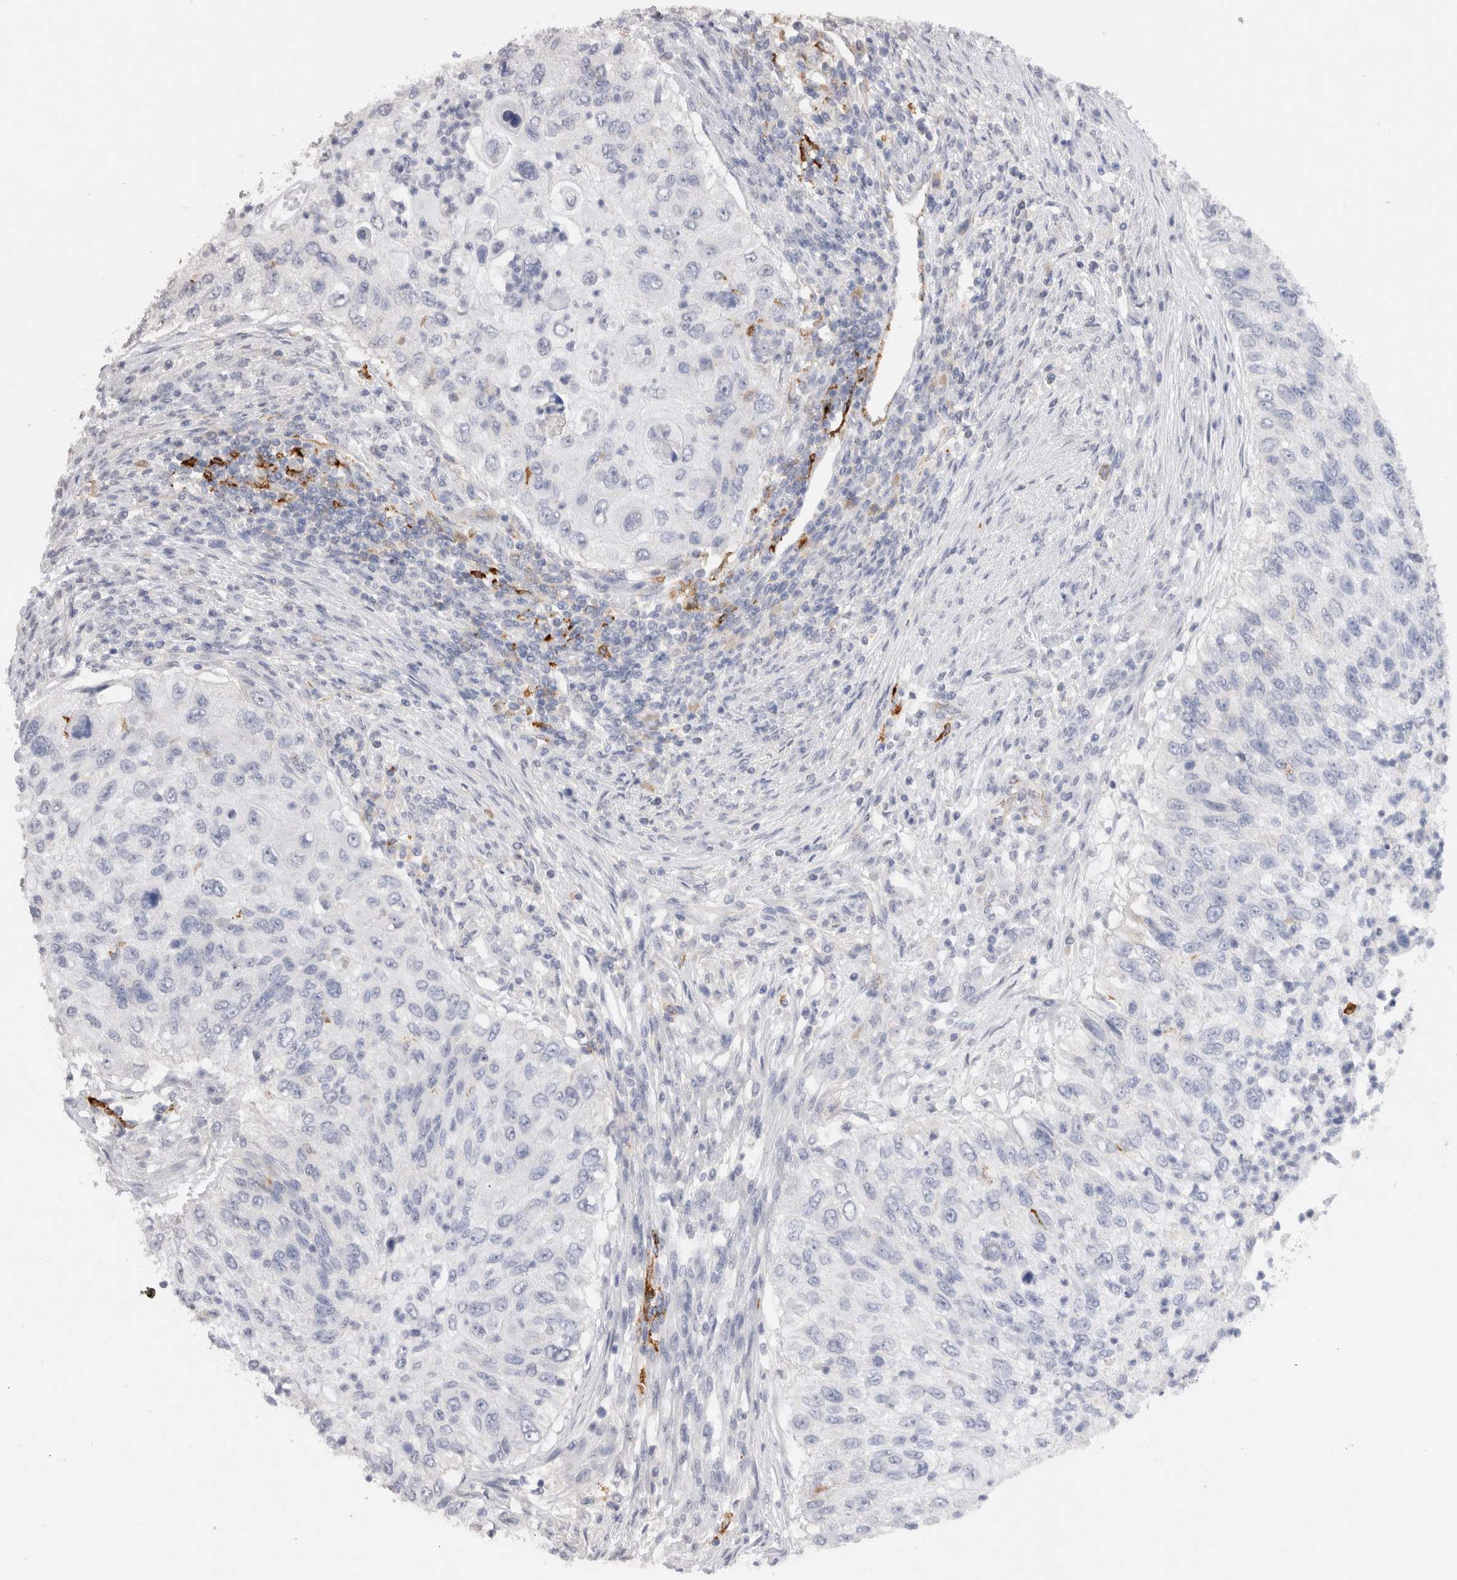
{"staining": {"intensity": "negative", "quantity": "none", "location": "none"}, "tissue": "urothelial cancer", "cell_type": "Tumor cells", "image_type": "cancer", "snomed": [{"axis": "morphology", "description": "Urothelial carcinoma, High grade"}, {"axis": "topography", "description": "Urinary bladder"}], "caption": "Histopathology image shows no significant protein positivity in tumor cells of urothelial cancer.", "gene": "LAMP3", "patient": {"sex": "female", "age": 60}}